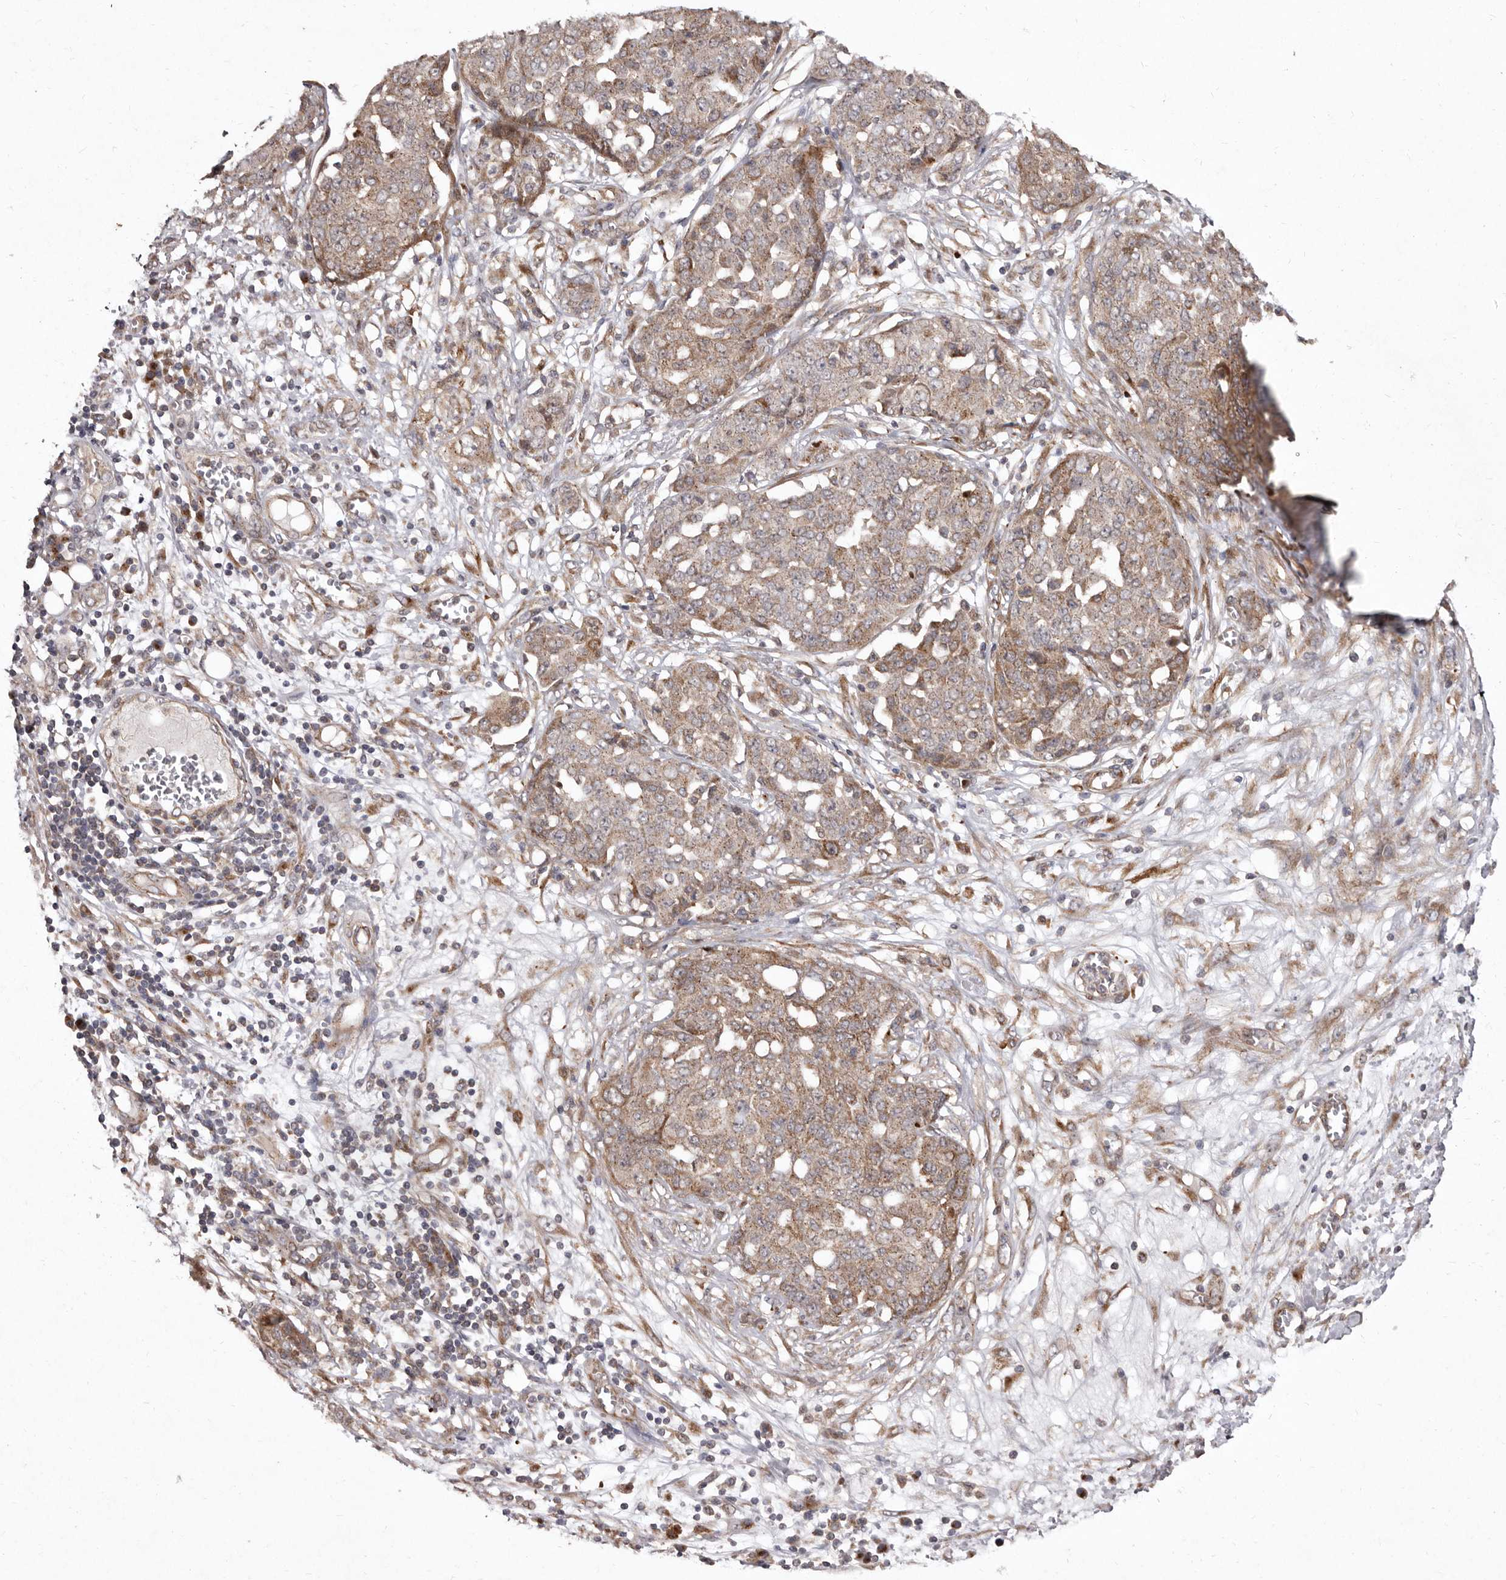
{"staining": {"intensity": "moderate", "quantity": ">75%", "location": "cytoplasmic/membranous"}, "tissue": "ovarian cancer", "cell_type": "Tumor cells", "image_type": "cancer", "snomed": [{"axis": "morphology", "description": "Cystadenocarcinoma, serous, NOS"}, {"axis": "topography", "description": "Soft tissue"}, {"axis": "topography", "description": "Ovary"}], "caption": "A brown stain highlights moderate cytoplasmic/membranous staining of a protein in ovarian cancer tumor cells.", "gene": "FLAD1", "patient": {"sex": "female", "age": 57}}